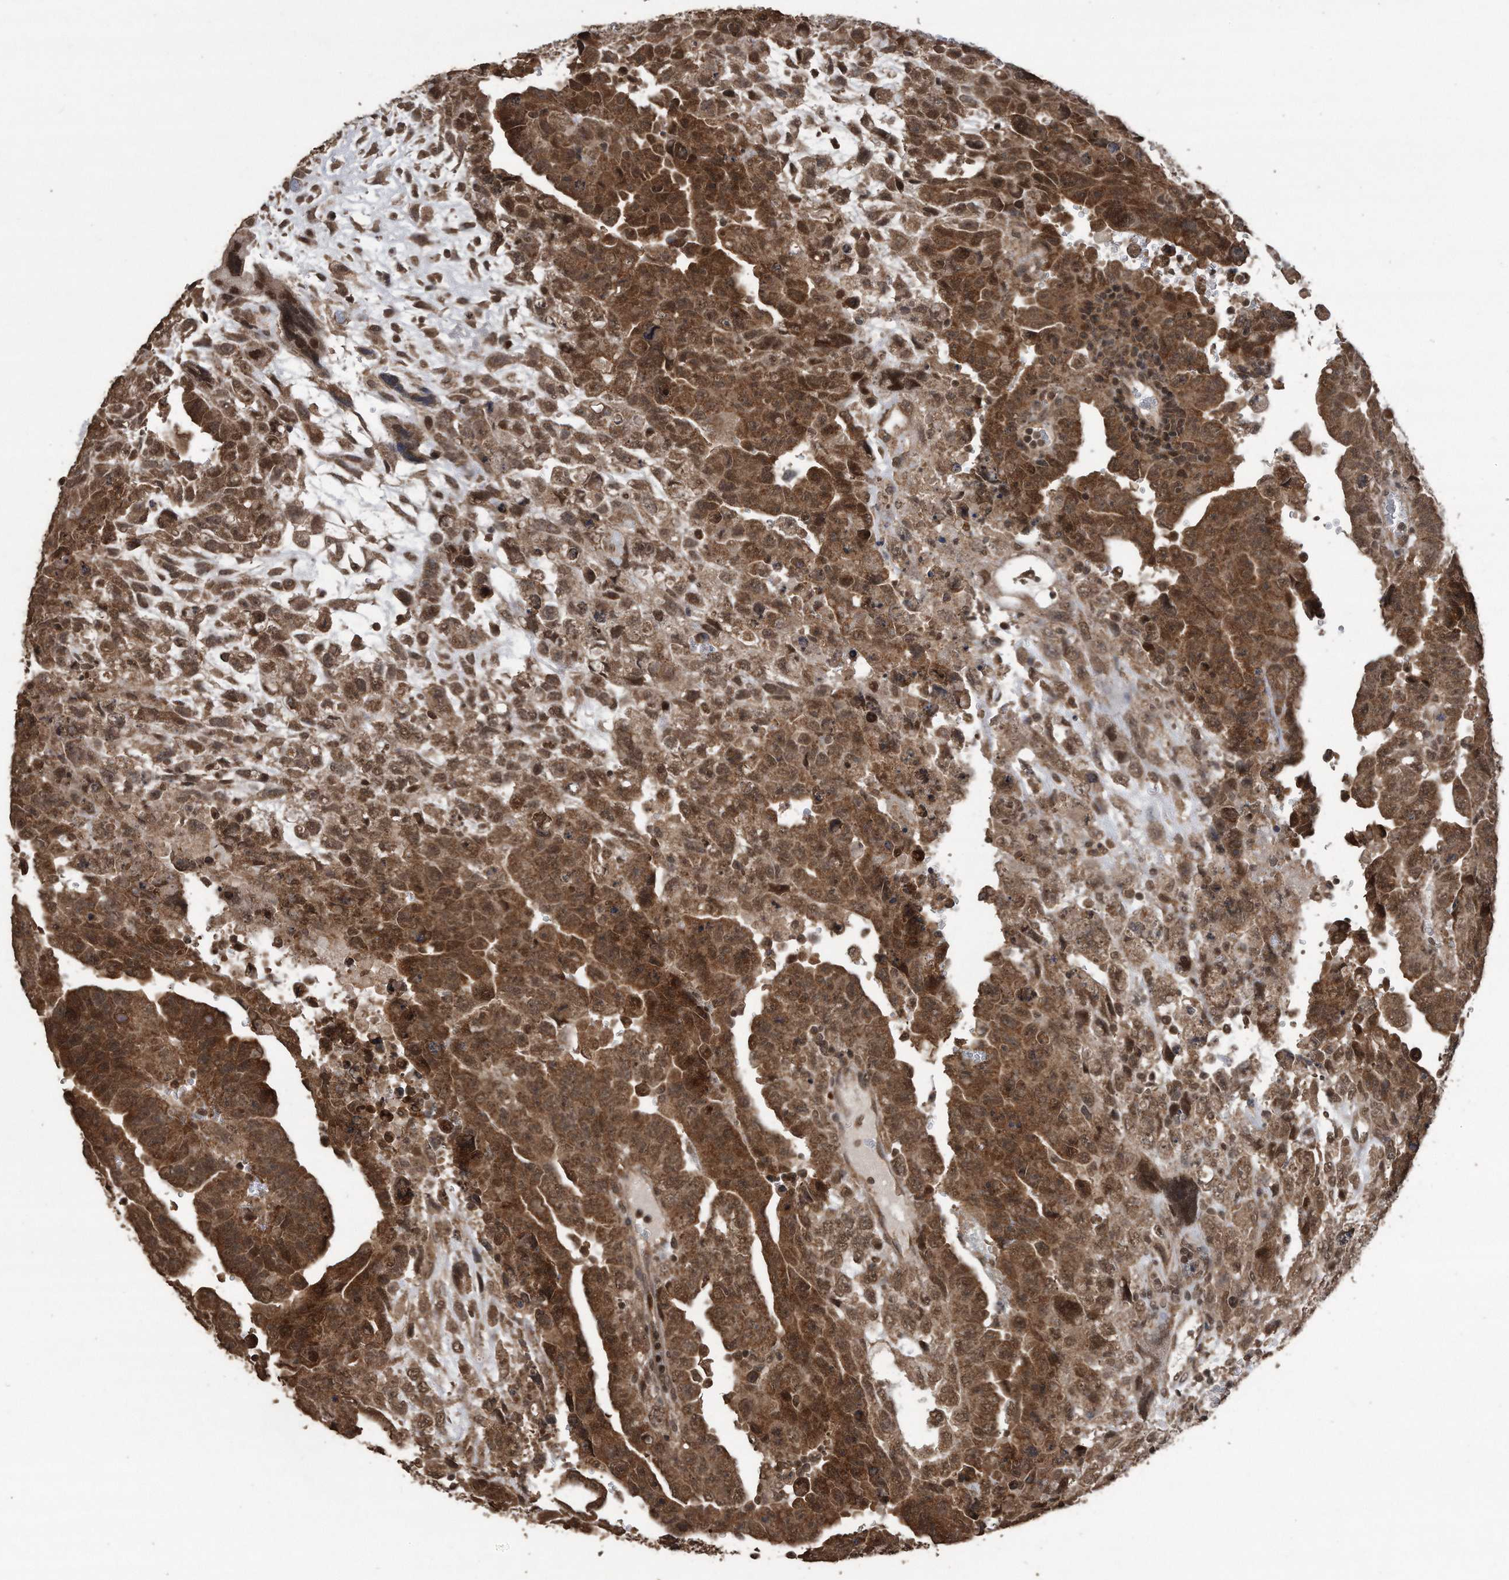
{"staining": {"intensity": "moderate", "quantity": ">75%", "location": "cytoplasmic/membranous,nuclear"}, "tissue": "testis cancer", "cell_type": "Tumor cells", "image_type": "cancer", "snomed": [{"axis": "morphology", "description": "Carcinoma, Embryonal, NOS"}, {"axis": "topography", "description": "Testis"}], "caption": "Immunohistochemistry (IHC) (DAB (3,3'-diaminobenzidine)) staining of human embryonal carcinoma (testis) shows moderate cytoplasmic/membranous and nuclear protein staining in about >75% of tumor cells.", "gene": "CRYZL1", "patient": {"sex": "male", "age": 28}}